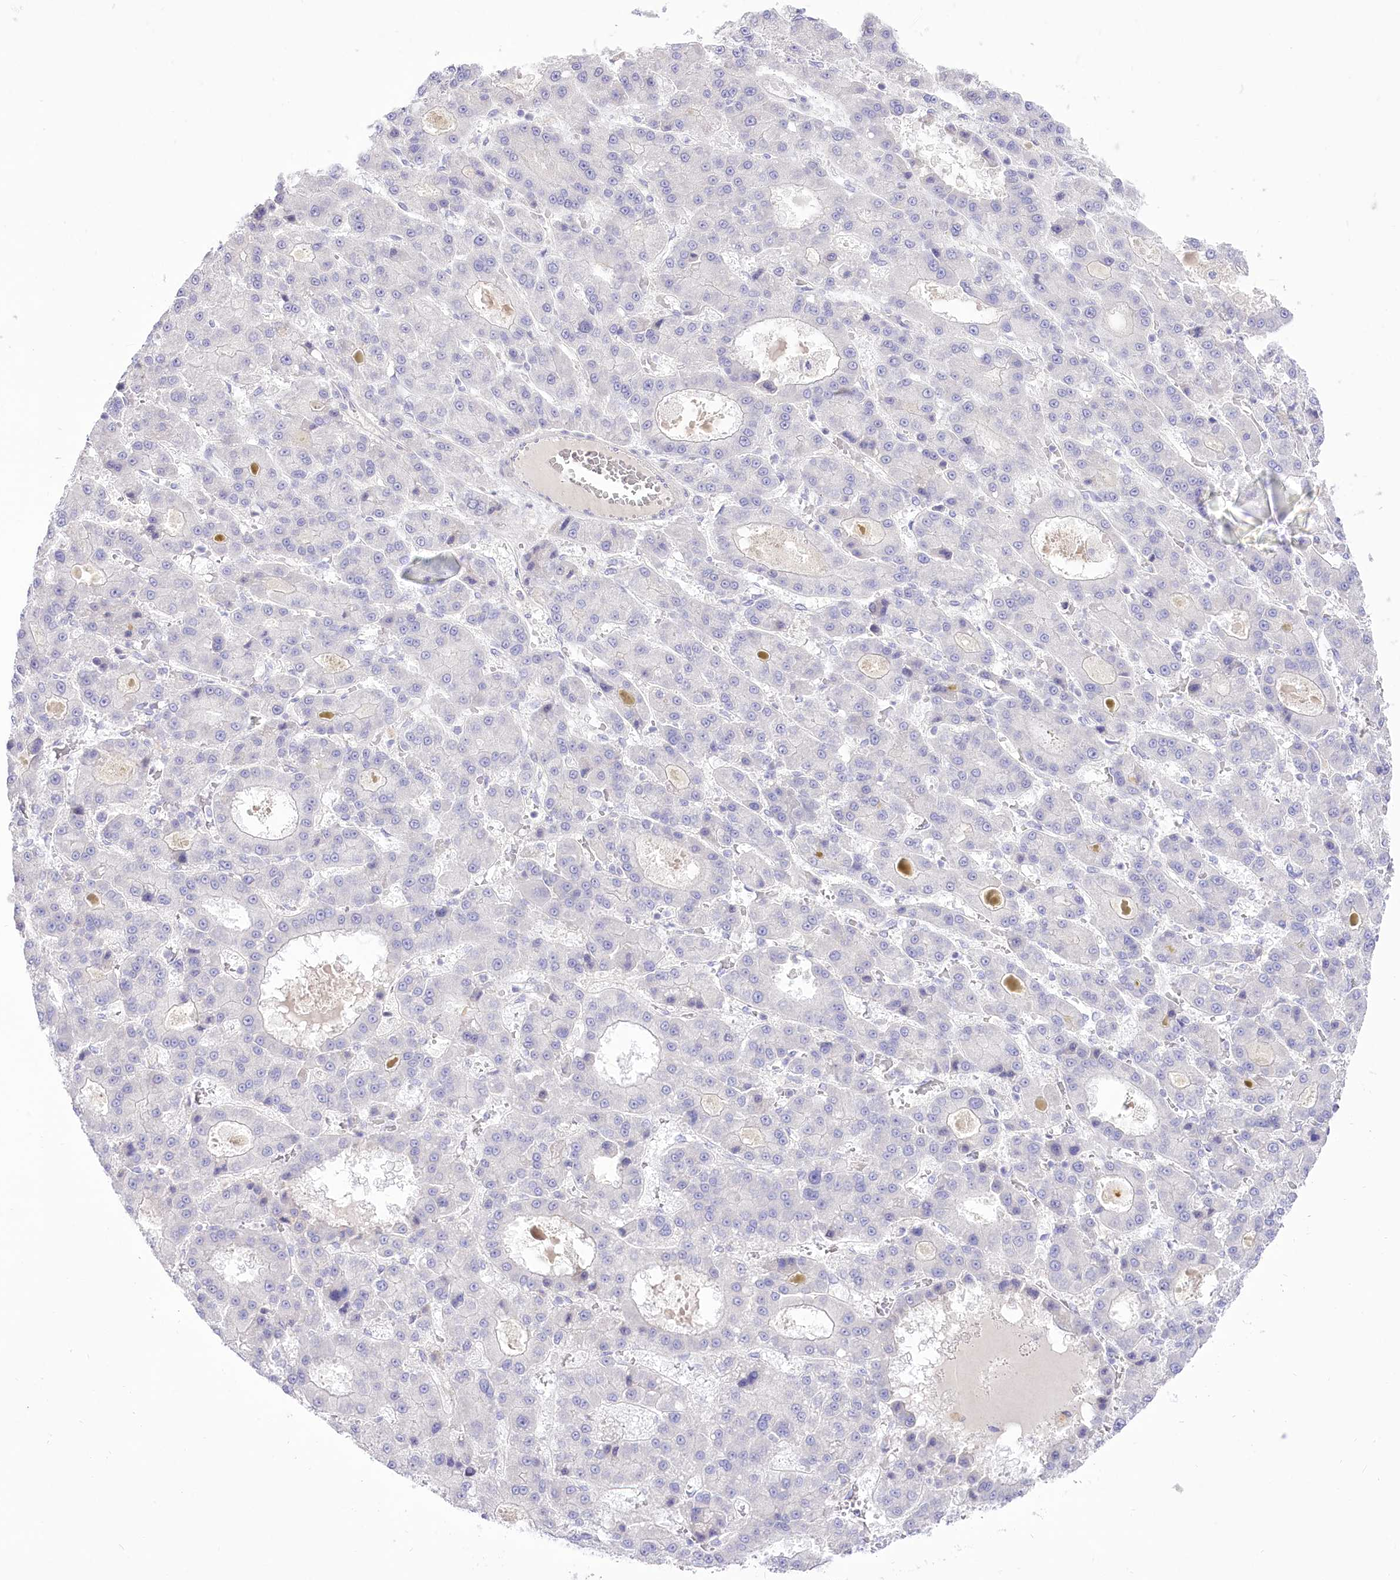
{"staining": {"intensity": "negative", "quantity": "none", "location": "none"}, "tissue": "liver cancer", "cell_type": "Tumor cells", "image_type": "cancer", "snomed": [{"axis": "morphology", "description": "Carcinoma, Hepatocellular, NOS"}, {"axis": "topography", "description": "Liver"}], "caption": "Protein analysis of liver cancer (hepatocellular carcinoma) shows no significant staining in tumor cells.", "gene": "HELT", "patient": {"sex": "male", "age": 70}}